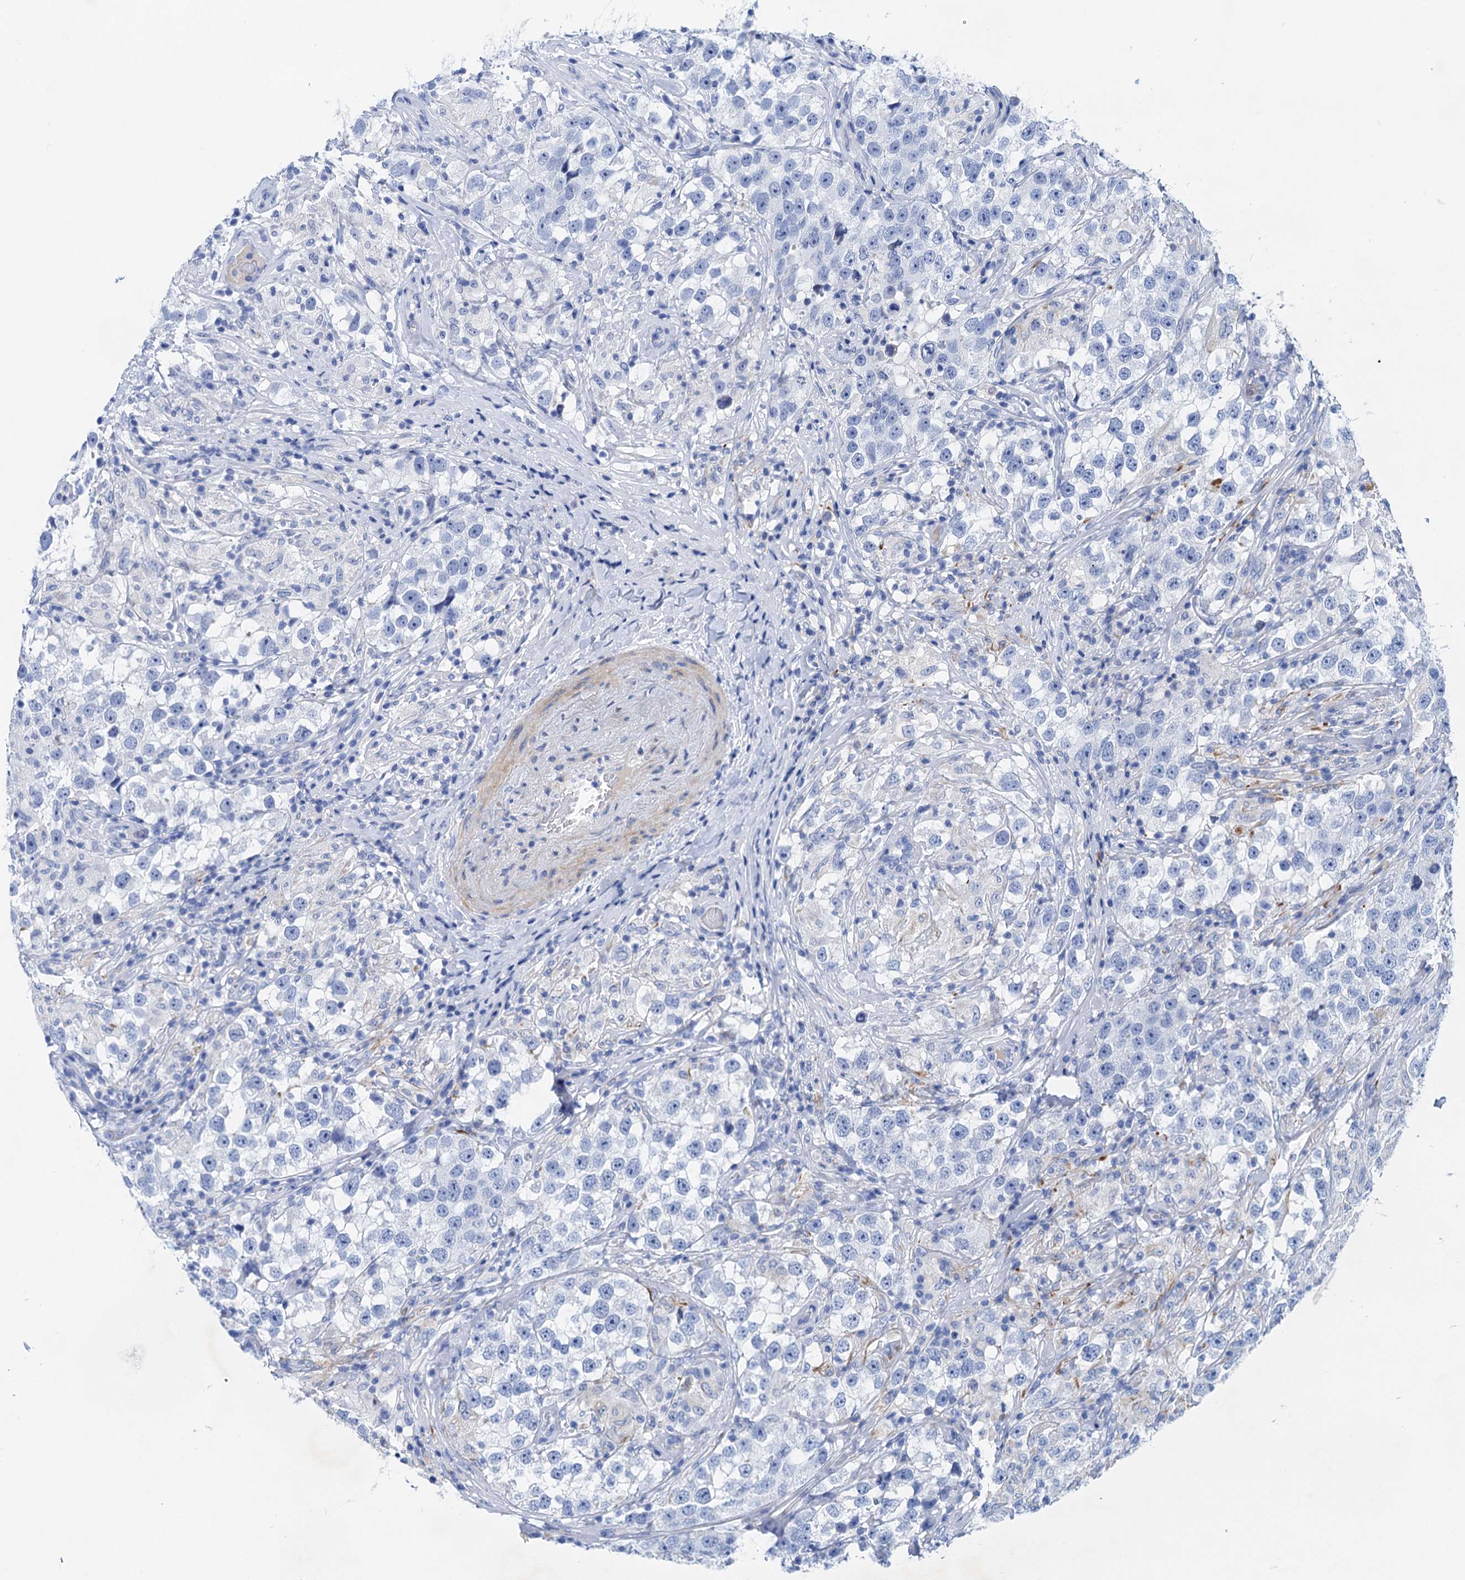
{"staining": {"intensity": "negative", "quantity": "none", "location": "none"}, "tissue": "testis cancer", "cell_type": "Tumor cells", "image_type": "cancer", "snomed": [{"axis": "morphology", "description": "Seminoma, NOS"}, {"axis": "topography", "description": "Testis"}], "caption": "This is an IHC image of testis cancer. There is no staining in tumor cells.", "gene": "NLRP10", "patient": {"sex": "male", "age": 46}}